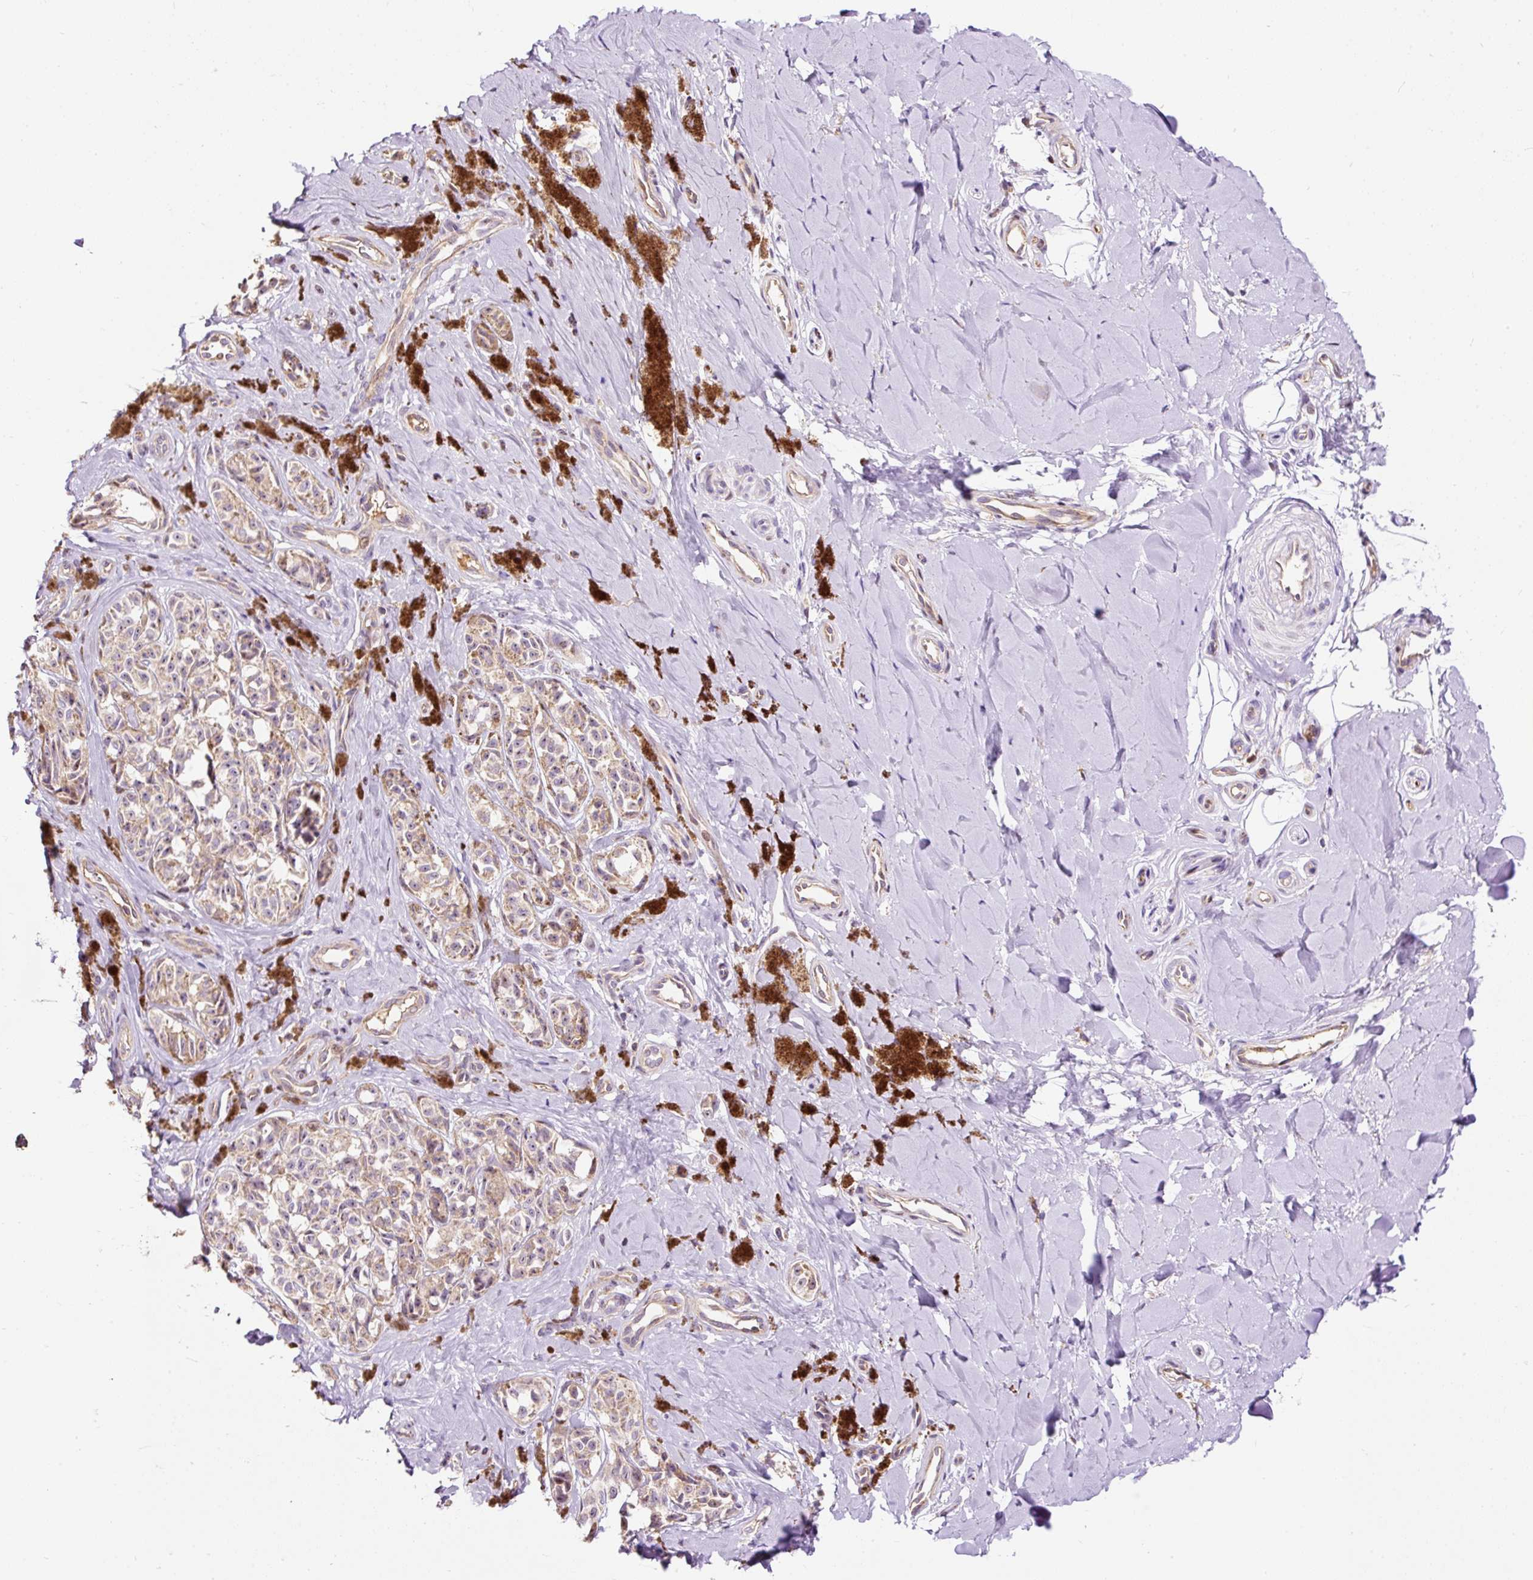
{"staining": {"intensity": "weak", "quantity": "25%-75%", "location": "cytoplasmic/membranous"}, "tissue": "melanoma", "cell_type": "Tumor cells", "image_type": "cancer", "snomed": [{"axis": "morphology", "description": "Malignant melanoma, NOS"}, {"axis": "topography", "description": "Skin"}], "caption": "Immunohistochemical staining of melanoma displays low levels of weak cytoplasmic/membranous protein staining in about 25%-75% of tumor cells.", "gene": "BOLA3", "patient": {"sex": "female", "age": 65}}